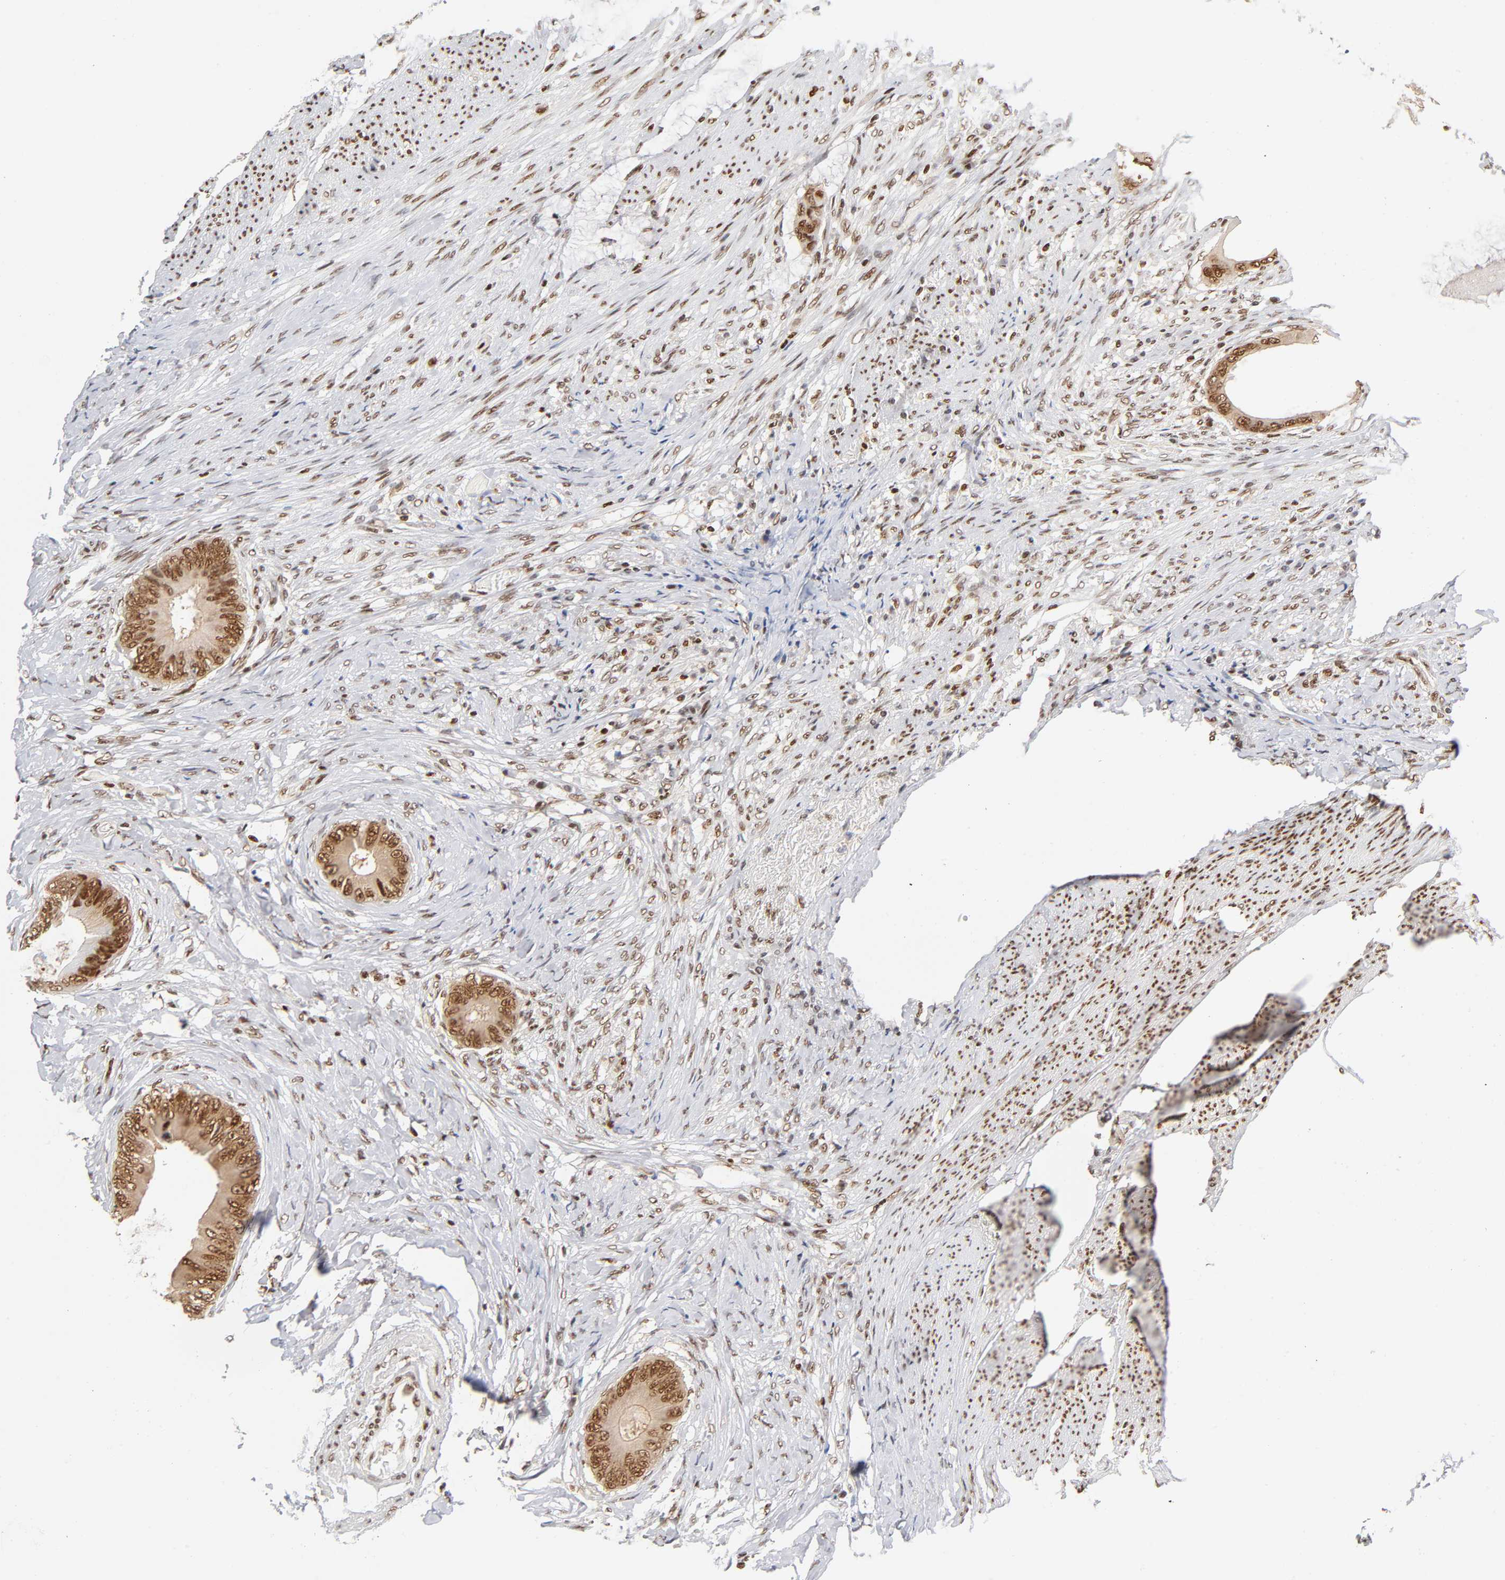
{"staining": {"intensity": "strong", "quantity": ">75%", "location": "nuclear"}, "tissue": "colorectal cancer", "cell_type": "Tumor cells", "image_type": "cancer", "snomed": [{"axis": "morphology", "description": "Normal tissue, NOS"}, {"axis": "morphology", "description": "Adenocarcinoma, NOS"}, {"axis": "topography", "description": "Rectum"}, {"axis": "topography", "description": "Peripheral nerve tissue"}], "caption": "Brown immunohistochemical staining in colorectal adenocarcinoma reveals strong nuclear positivity in about >75% of tumor cells.", "gene": "ILKAP", "patient": {"sex": "female", "age": 77}}